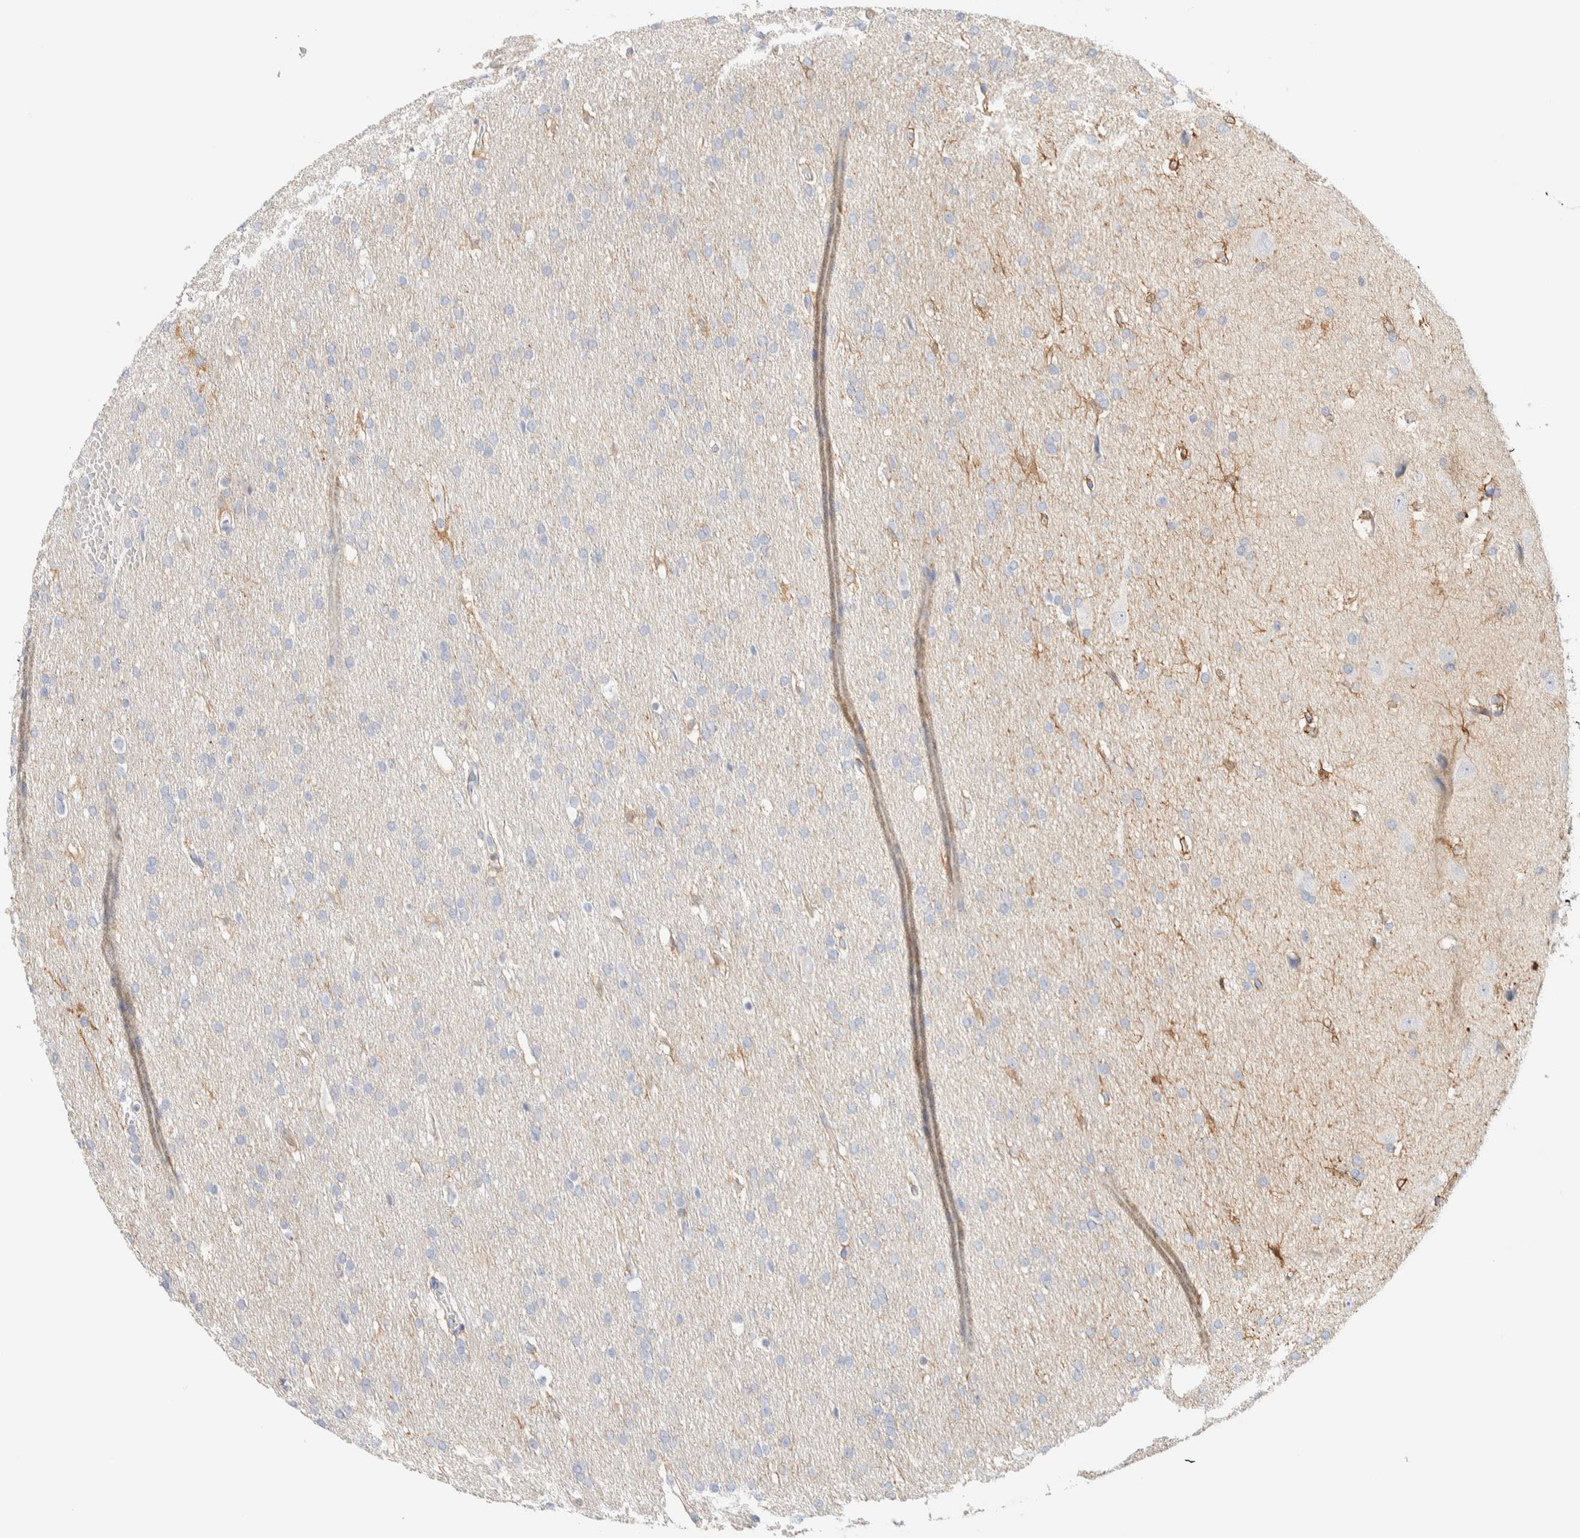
{"staining": {"intensity": "negative", "quantity": "none", "location": "none"}, "tissue": "glioma", "cell_type": "Tumor cells", "image_type": "cancer", "snomed": [{"axis": "morphology", "description": "Glioma, malignant, Low grade"}, {"axis": "topography", "description": "Brain"}], "caption": "The histopathology image demonstrates no staining of tumor cells in glioma. (DAB immunohistochemistry visualized using brightfield microscopy, high magnification).", "gene": "AFMID", "patient": {"sex": "female", "age": 37}}